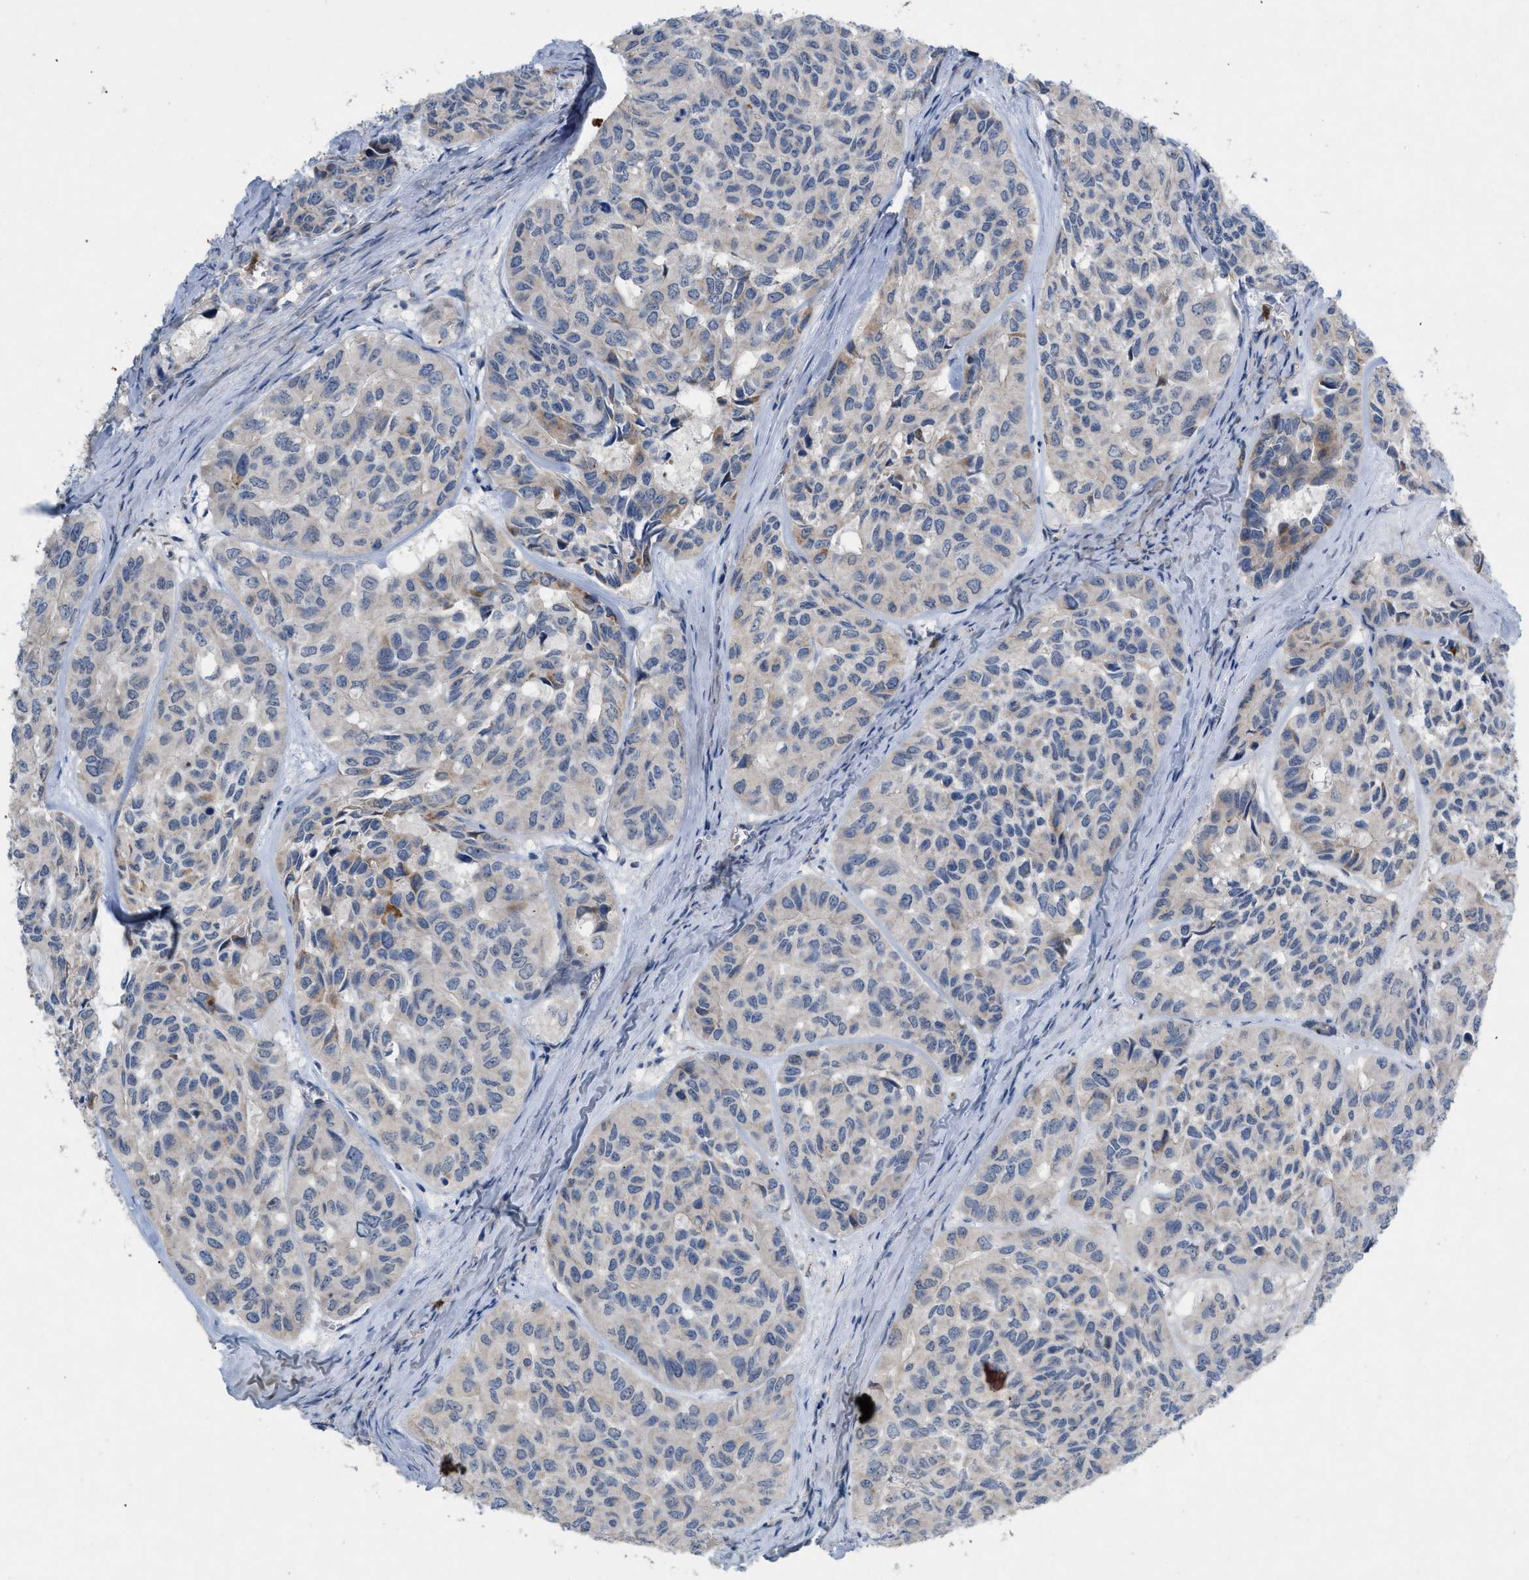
{"staining": {"intensity": "negative", "quantity": "none", "location": "none"}, "tissue": "head and neck cancer", "cell_type": "Tumor cells", "image_type": "cancer", "snomed": [{"axis": "morphology", "description": "Adenocarcinoma, NOS"}, {"axis": "topography", "description": "Salivary gland, NOS"}, {"axis": "topography", "description": "Head-Neck"}], "caption": "Tumor cells are negative for protein expression in human head and neck adenocarcinoma.", "gene": "PLPPR5", "patient": {"sex": "female", "age": 76}}